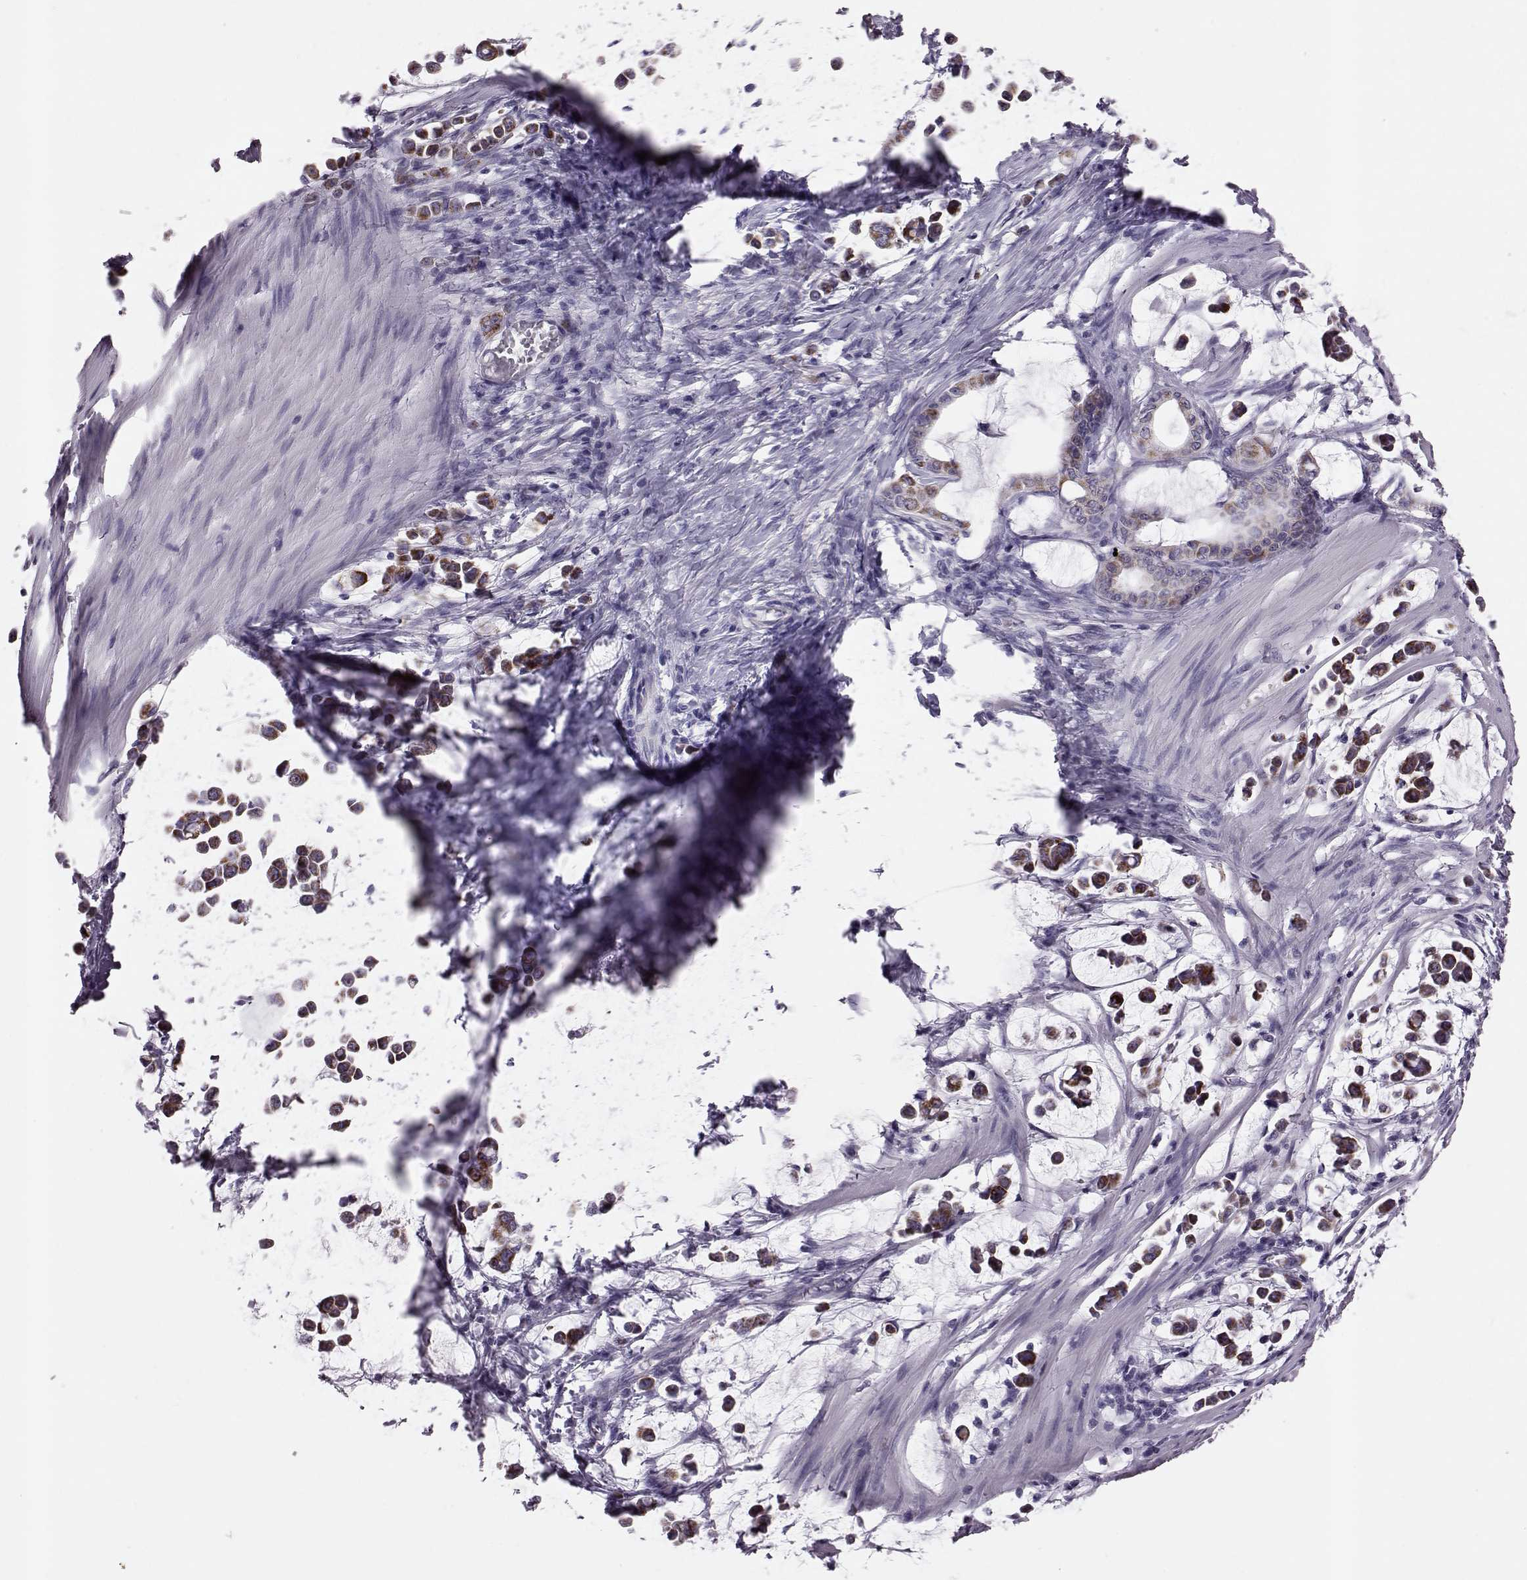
{"staining": {"intensity": "strong", "quantity": ">75%", "location": "cytoplasmic/membranous"}, "tissue": "stomach cancer", "cell_type": "Tumor cells", "image_type": "cancer", "snomed": [{"axis": "morphology", "description": "Adenocarcinoma, NOS"}, {"axis": "topography", "description": "Stomach"}], "caption": "An image of stomach adenocarcinoma stained for a protein exhibits strong cytoplasmic/membranous brown staining in tumor cells. Using DAB (brown) and hematoxylin (blue) stains, captured at high magnification using brightfield microscopy.", "gene": "RIMS2", "patient": {"sex": "male", "age": 82}}